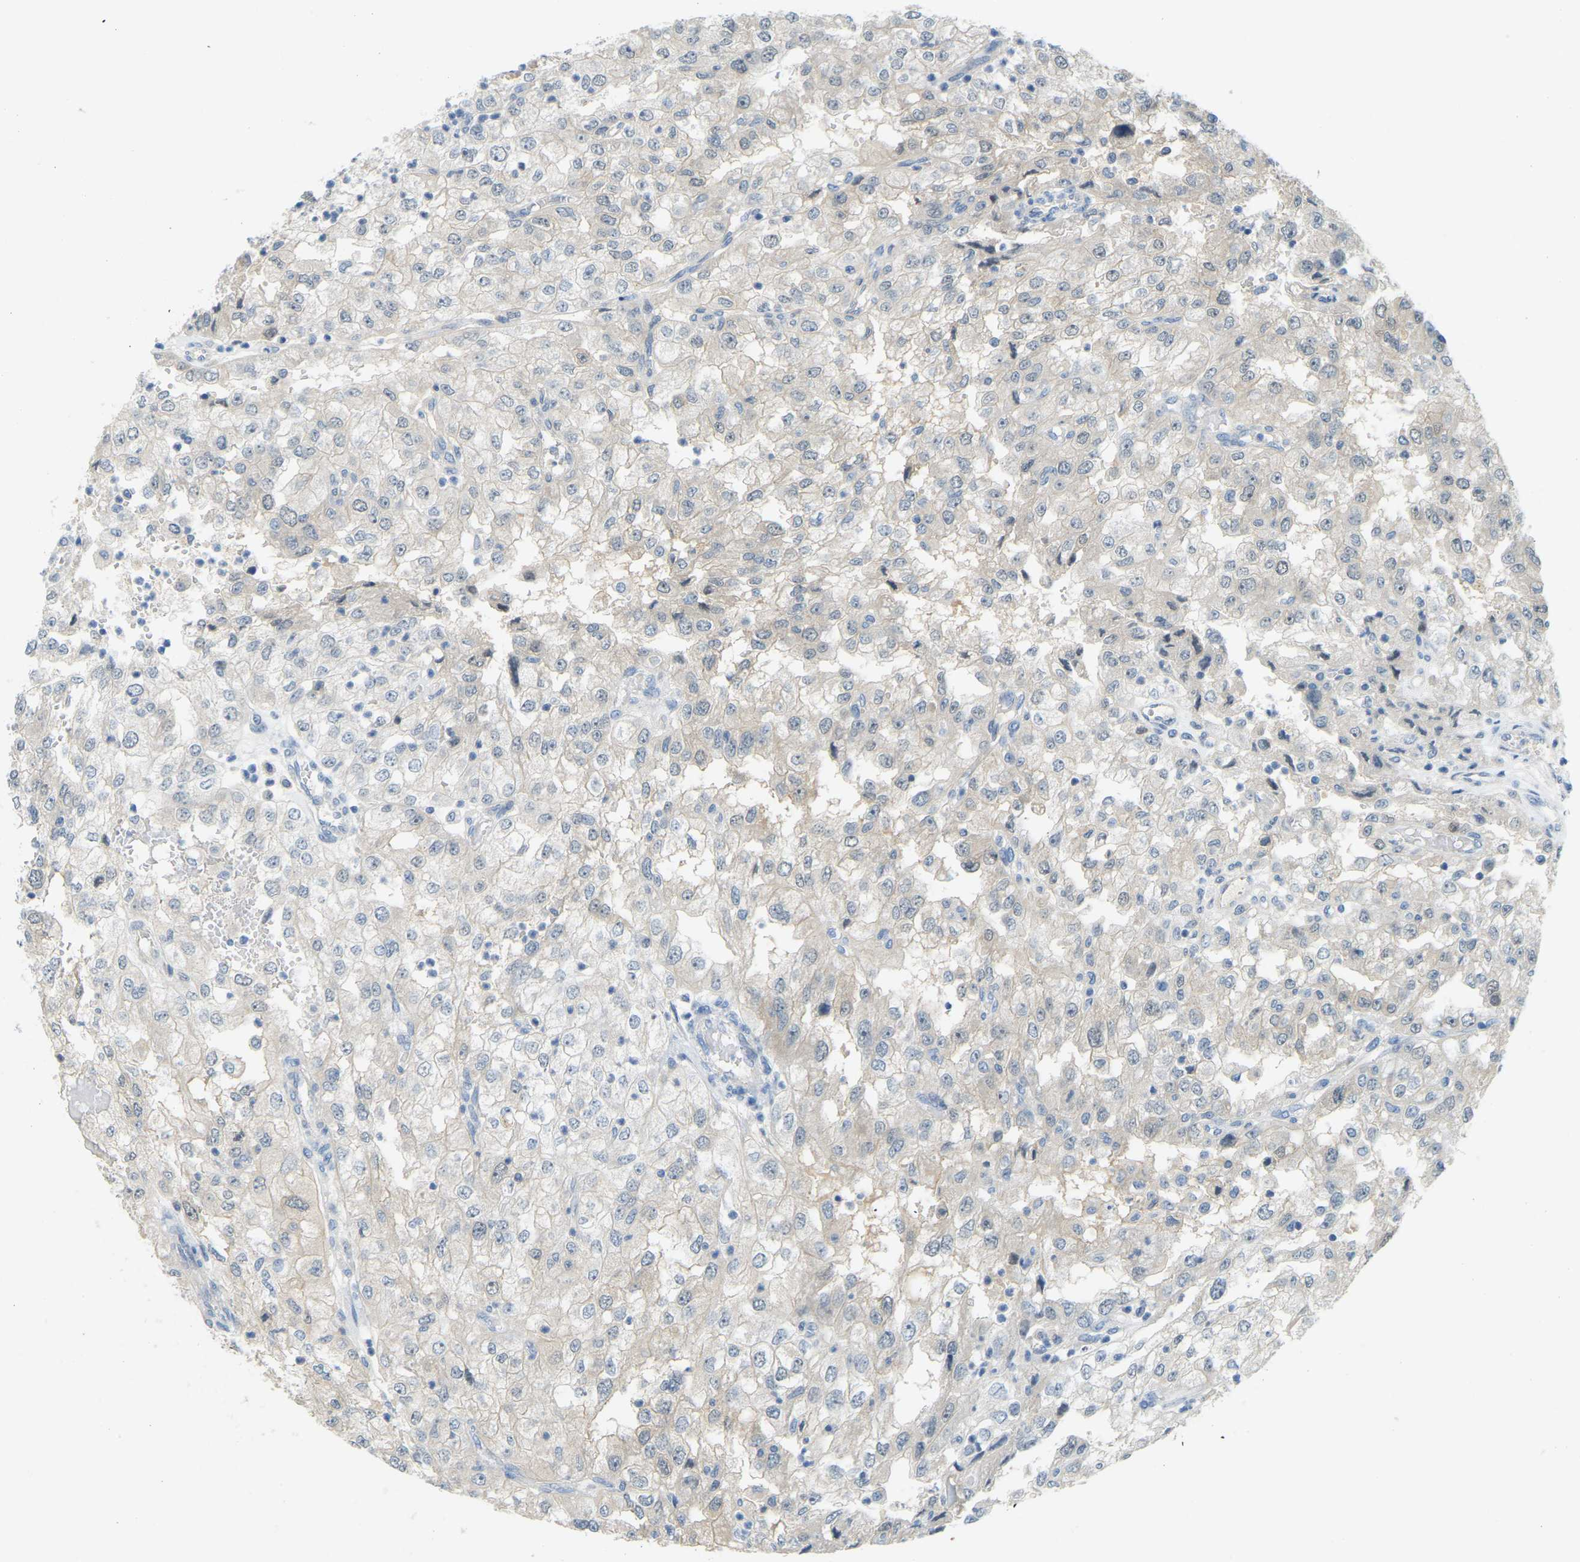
{"staining": {"intensity": "negative", "quantity": "none", "location": "none"}, "tissue": "renal cancer", "cell_type": "Tumor cells", "image_type": "cancer", "snomed": [{"axis": "morphology", "description": "Adenocarcinoma, NOS"}, {"axis": "topography", "description": "Kidney"}], "caption": "Immunohistochemistry (IHC) histopathology image of human adenocarcinoma (renal) stained for a protein (brown), which shows no positivity in tumor cells. (DAB immunohistochemistry (IHC) with hematoxylin counter stain).", "gene": "NME8", "patient": {"sex": "female", "age": 54}}